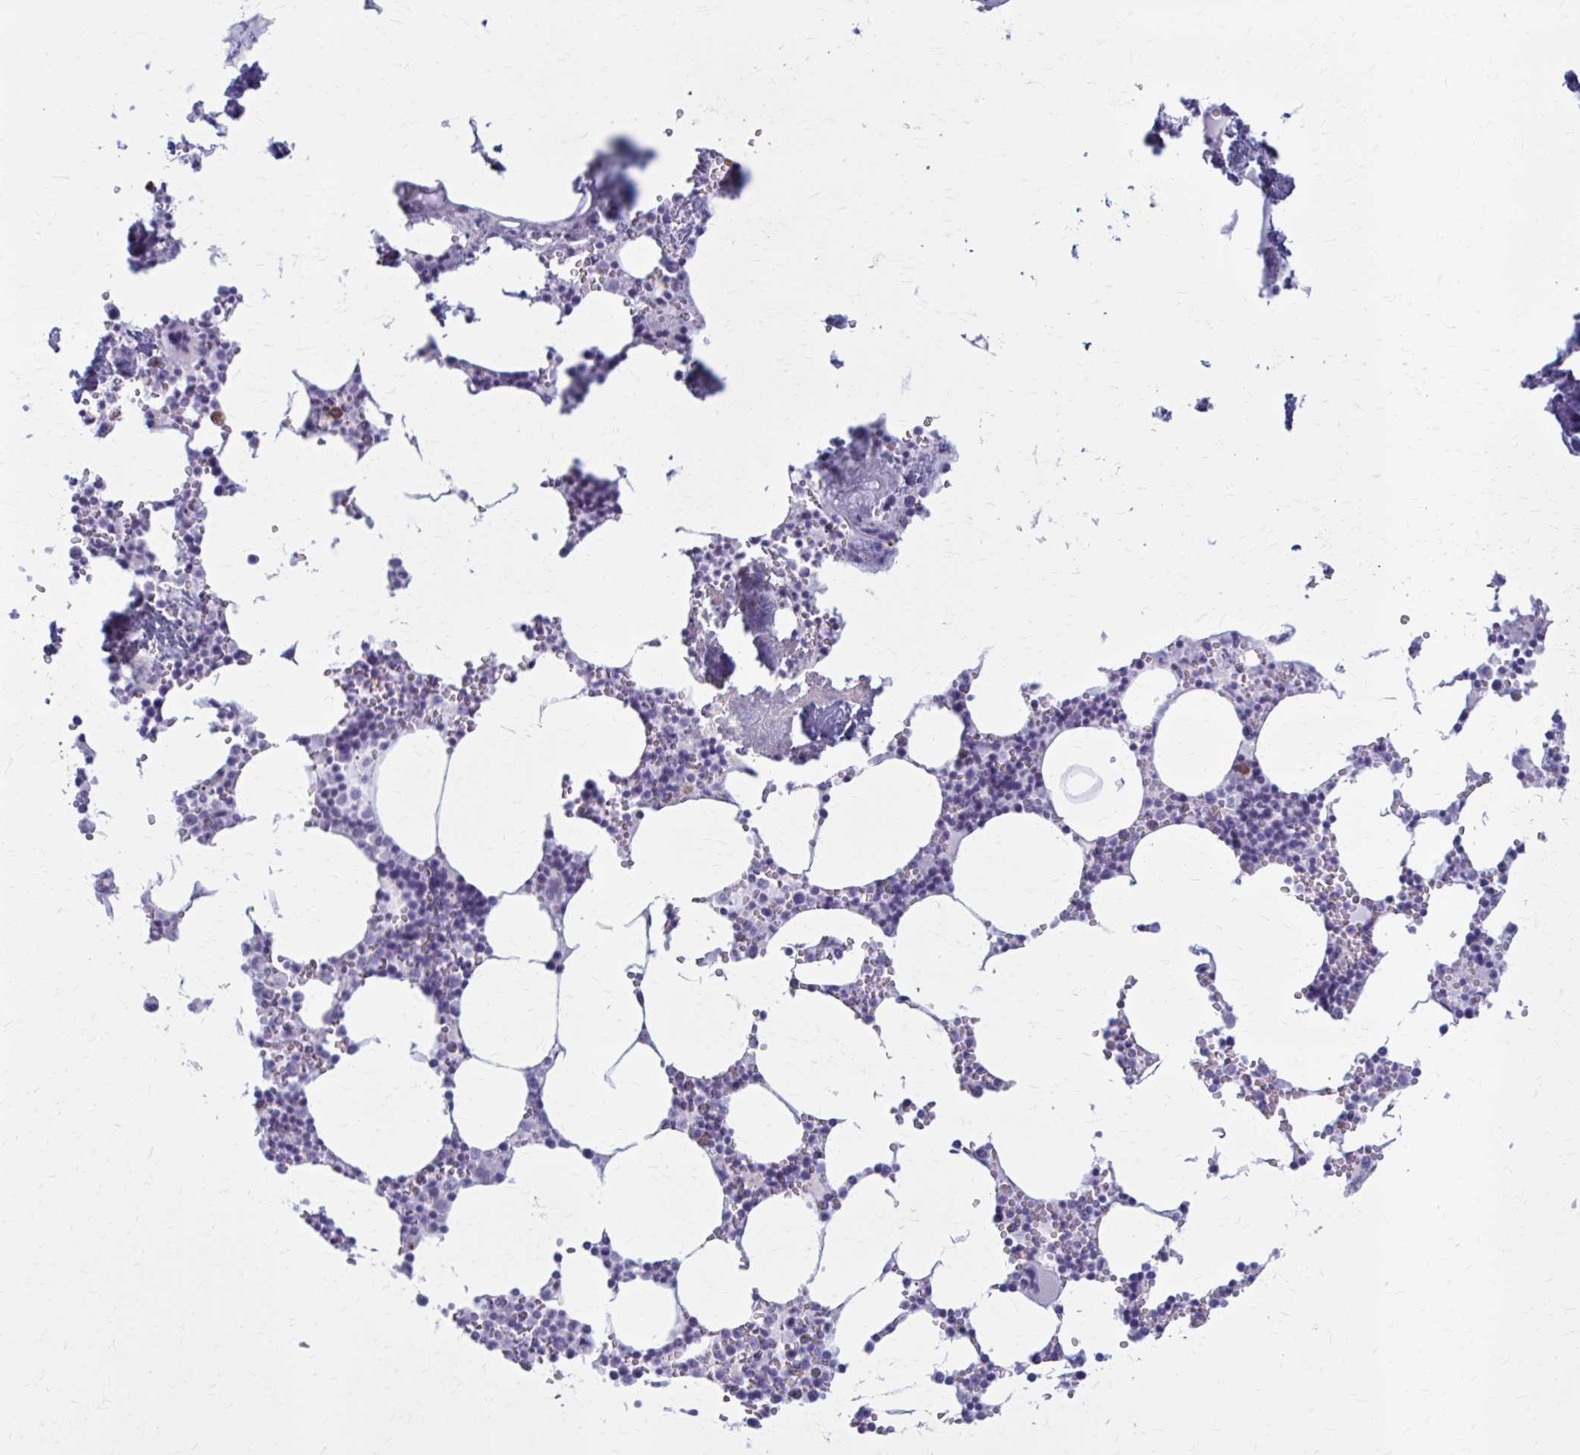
{"staining": {"intensity": "strong", "quantity": "<25%", "location": "cytoplasmic/membranous"}, "tissue": "bone marrow", "cell_type": "Hematopoietic cells", "image_type": "normal", "snomed": [{"axis": "morphology", "description": "Normal tissue, NOS"}, {"axis": "topography", "description": "Bone marrow"}], "caption": "A histopathology image of bone marrow stained for a protein demonstrates strong cytoplasmic/membranous brown staining in hematopoietic cells. (brown staining indicates protein expression, while blue staining denotes nuclei).", "gene": "ZDHHC7", "patient": {"sex": "male", "age": 54}}